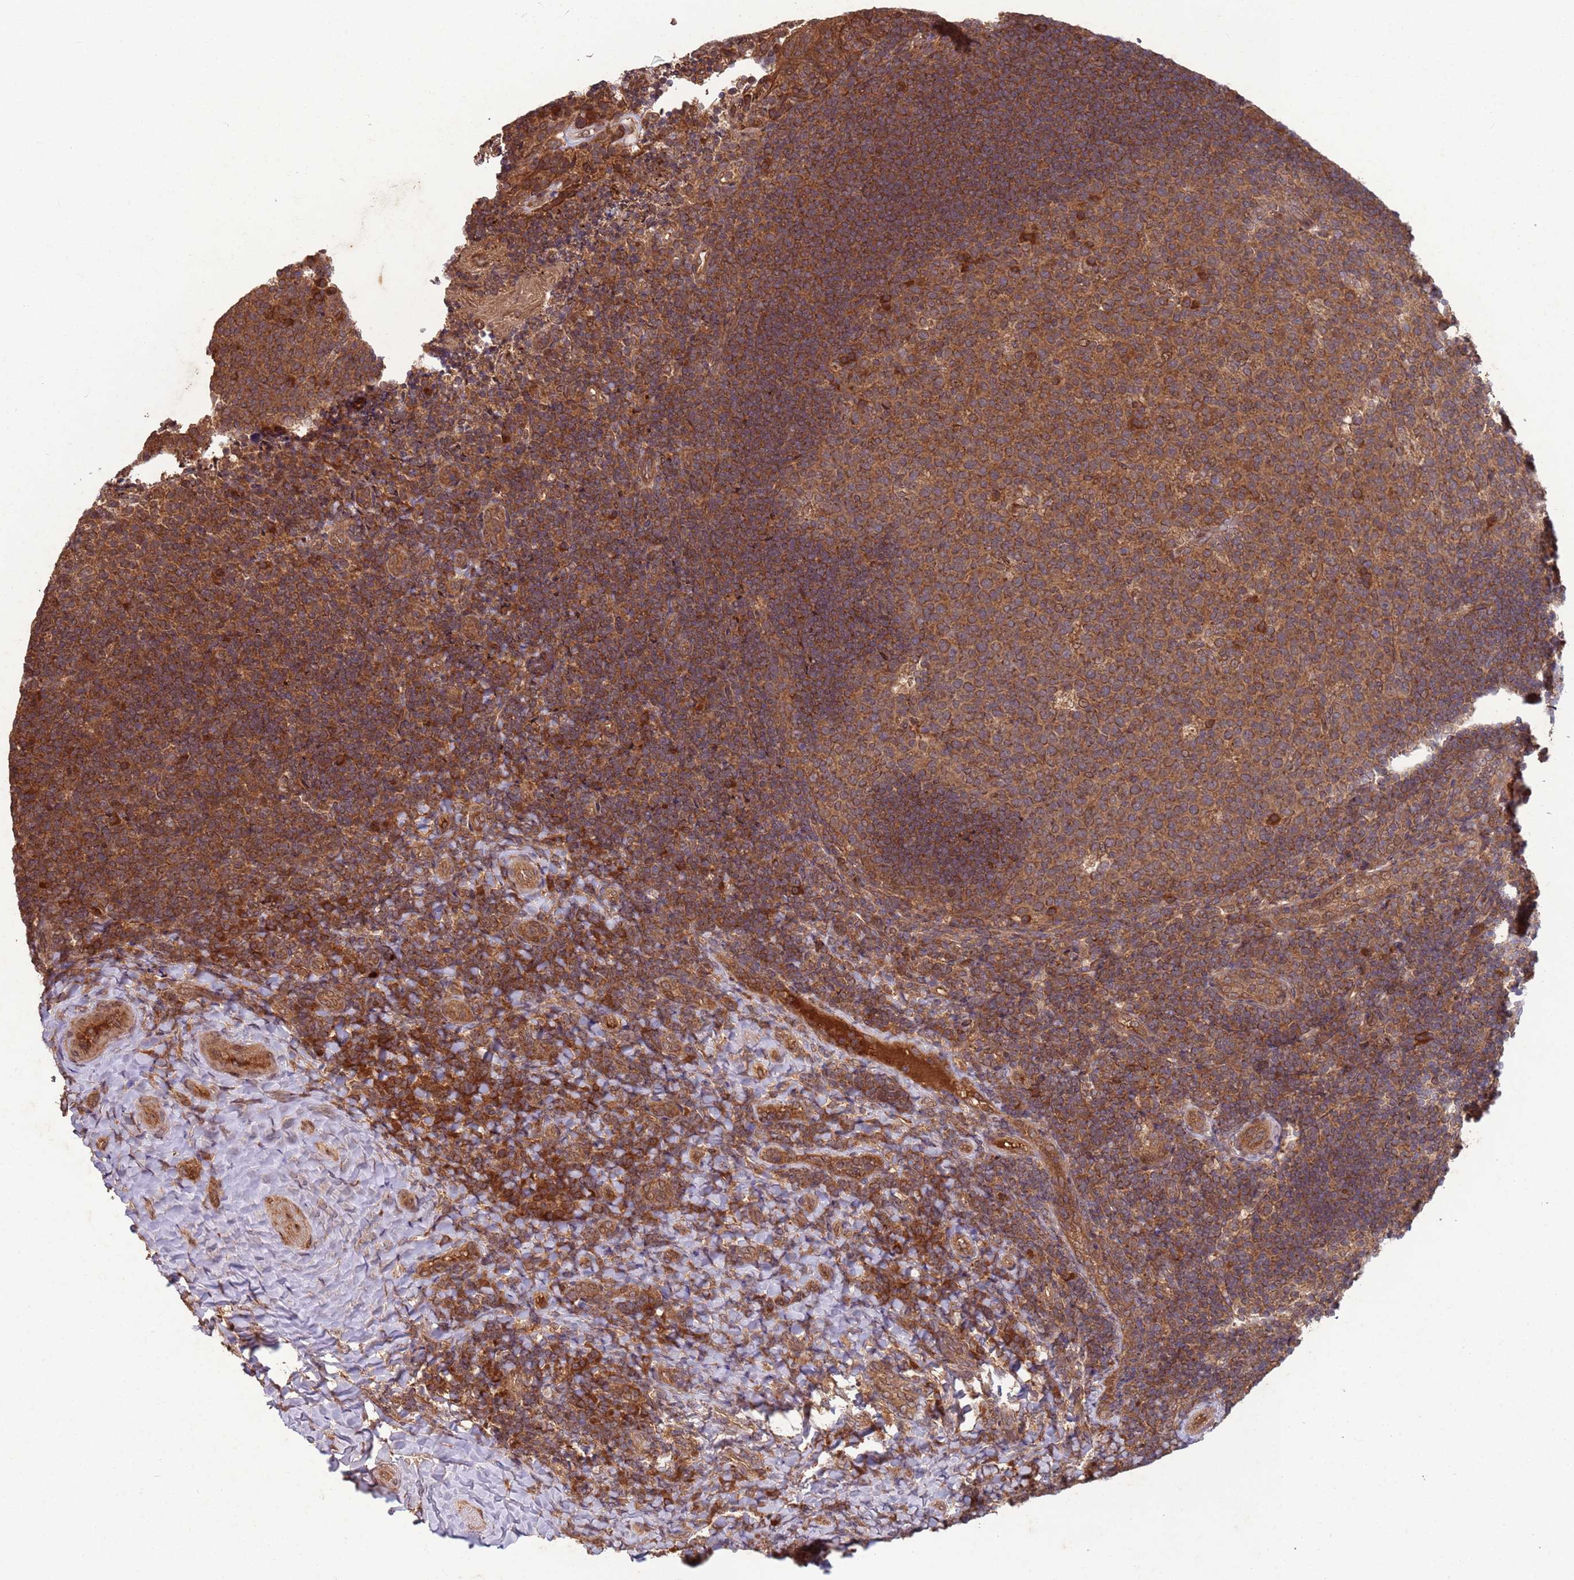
{"staining": {"intensity": "moderate", "quantity": ">75%", "location": "cytoplasmic/membranous"}, "tissue": "tonsil", "cell_type": "Germinal center cells", "image_type": "normal", "snomed": [{"axis": "morphology", "description": "Normal tissue, NOS"}, {"axis": "topography", "description": "Tonsil"}], "caption": "A histopathology image of human tonsil stained for a protein reveals moderate cytoplasmic/membranous brown staining in germinal center cells.", "gene": "ERI1", "patient": {"sex": "female", "age": 10}}